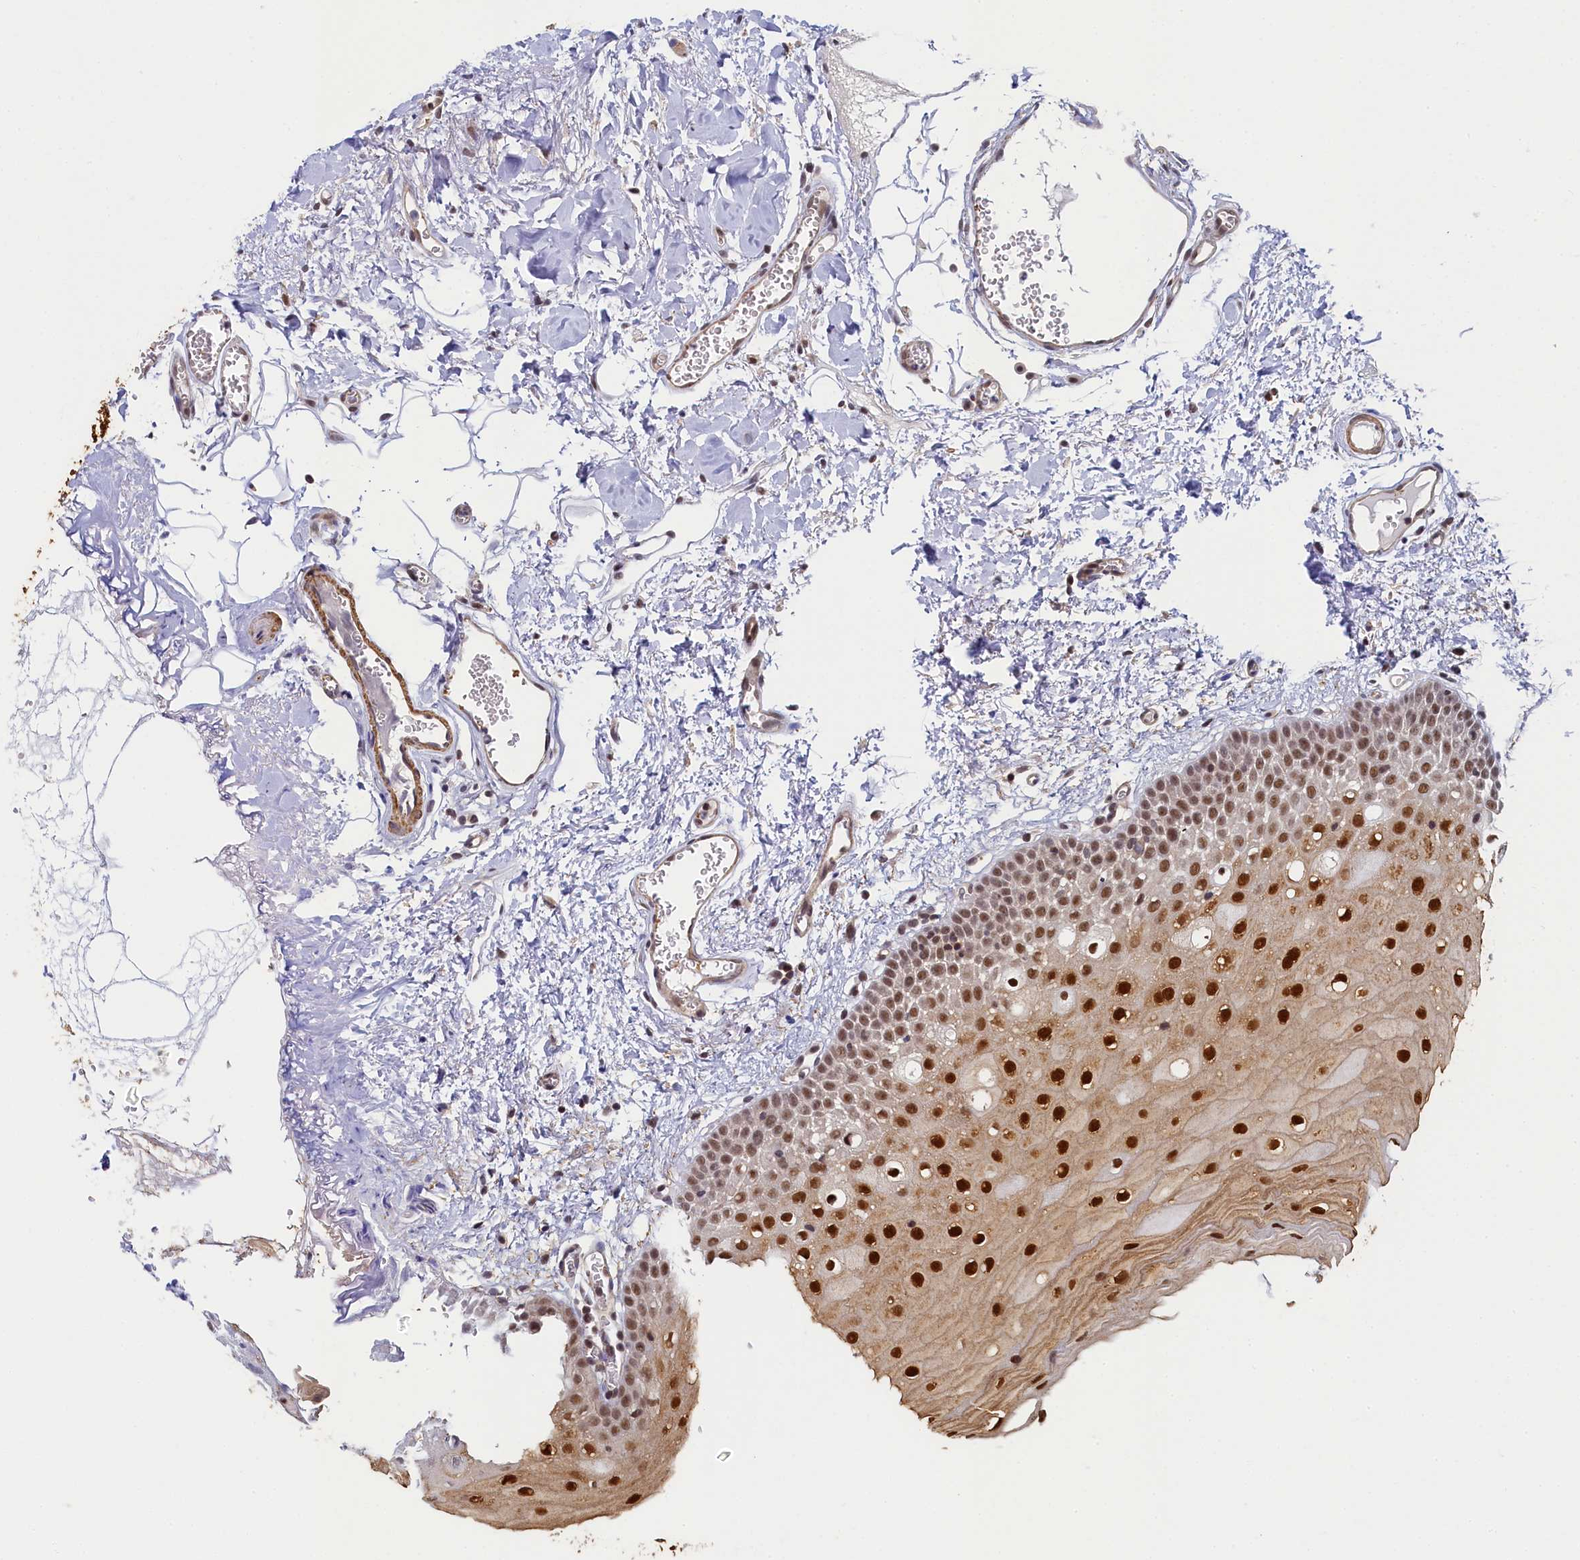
{"staining": {"intensity": "strong", "quantity": ">75%", "location": "cytoplasmic/membranous,nuclear"}, "tissue": "oral mucosa", "cell_type": "Squamous epithelial cells", "image_type": "normal", "snomed": [{"axis": "morphology", "description": "Normal tissue, NOS"}, {"axis": "topography", "description": "Oral tissue"}, {"axis": "topography", "description": "Tounge, NOS"}], "caption": "Squamous epithelial cells display high levels of strong cytoplasmic/membranous,nuclear expression in about >75% of cells in benign oral mucosa.", "gene": "INTS14", "patient": {"sex": "female", "age": 73}}